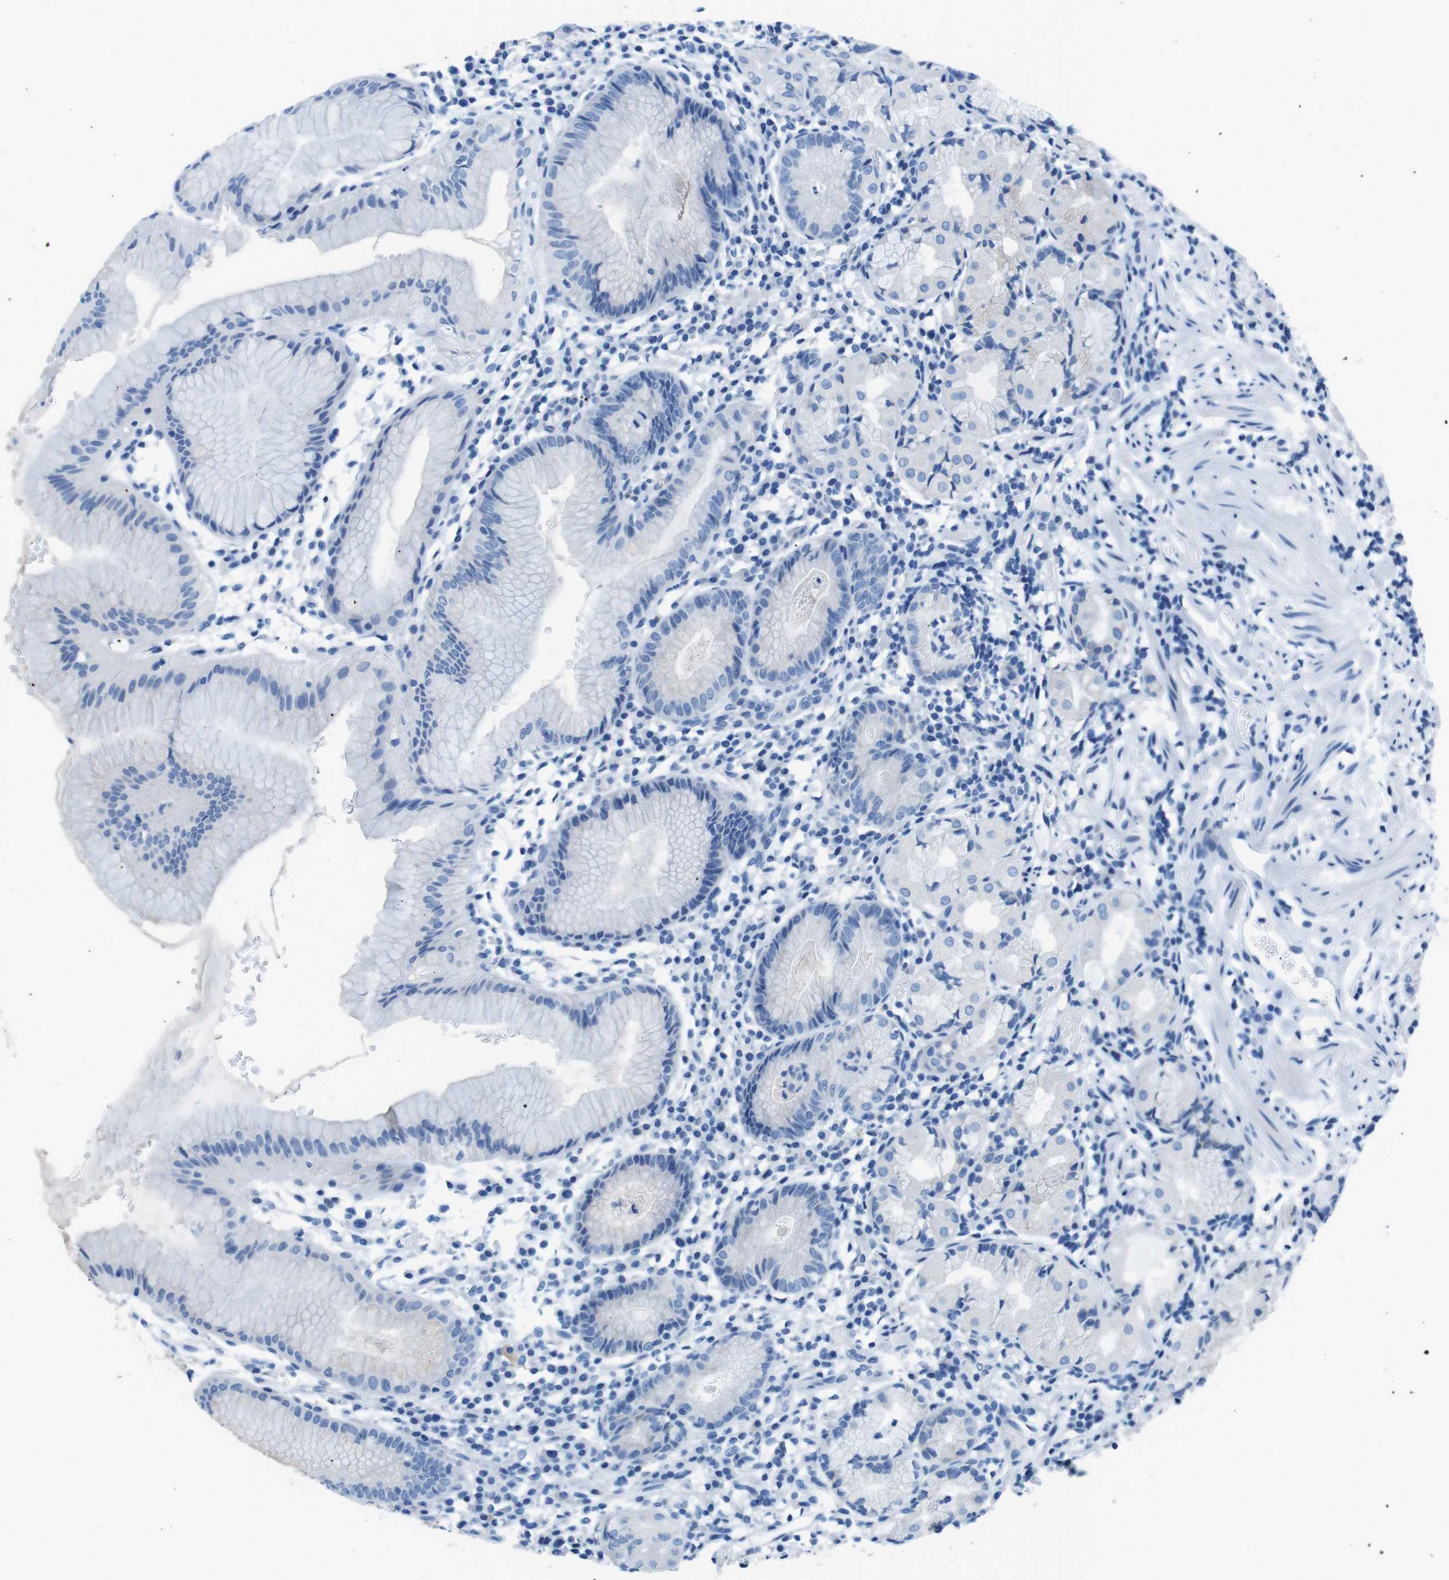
{"staining": {"intensity": "negative", "quantity": "none", "location": "none"}, "tissue": "stomach", "cell_type": "Glandular cells", "image_type": "normal", "snomed": [{"axis": "morphology", "description": "Normal tissue, NOS"}, {"axis": "topography", "description": "Stomach"}, {"axis": "topography", "description": "Stomach, lower"}], "caption": "Immunohistochemistry of unremarkable stomach displays no expression in glandular cells.", "gene": "MUC2", "patient": {"sex": "female", "age": 75}}